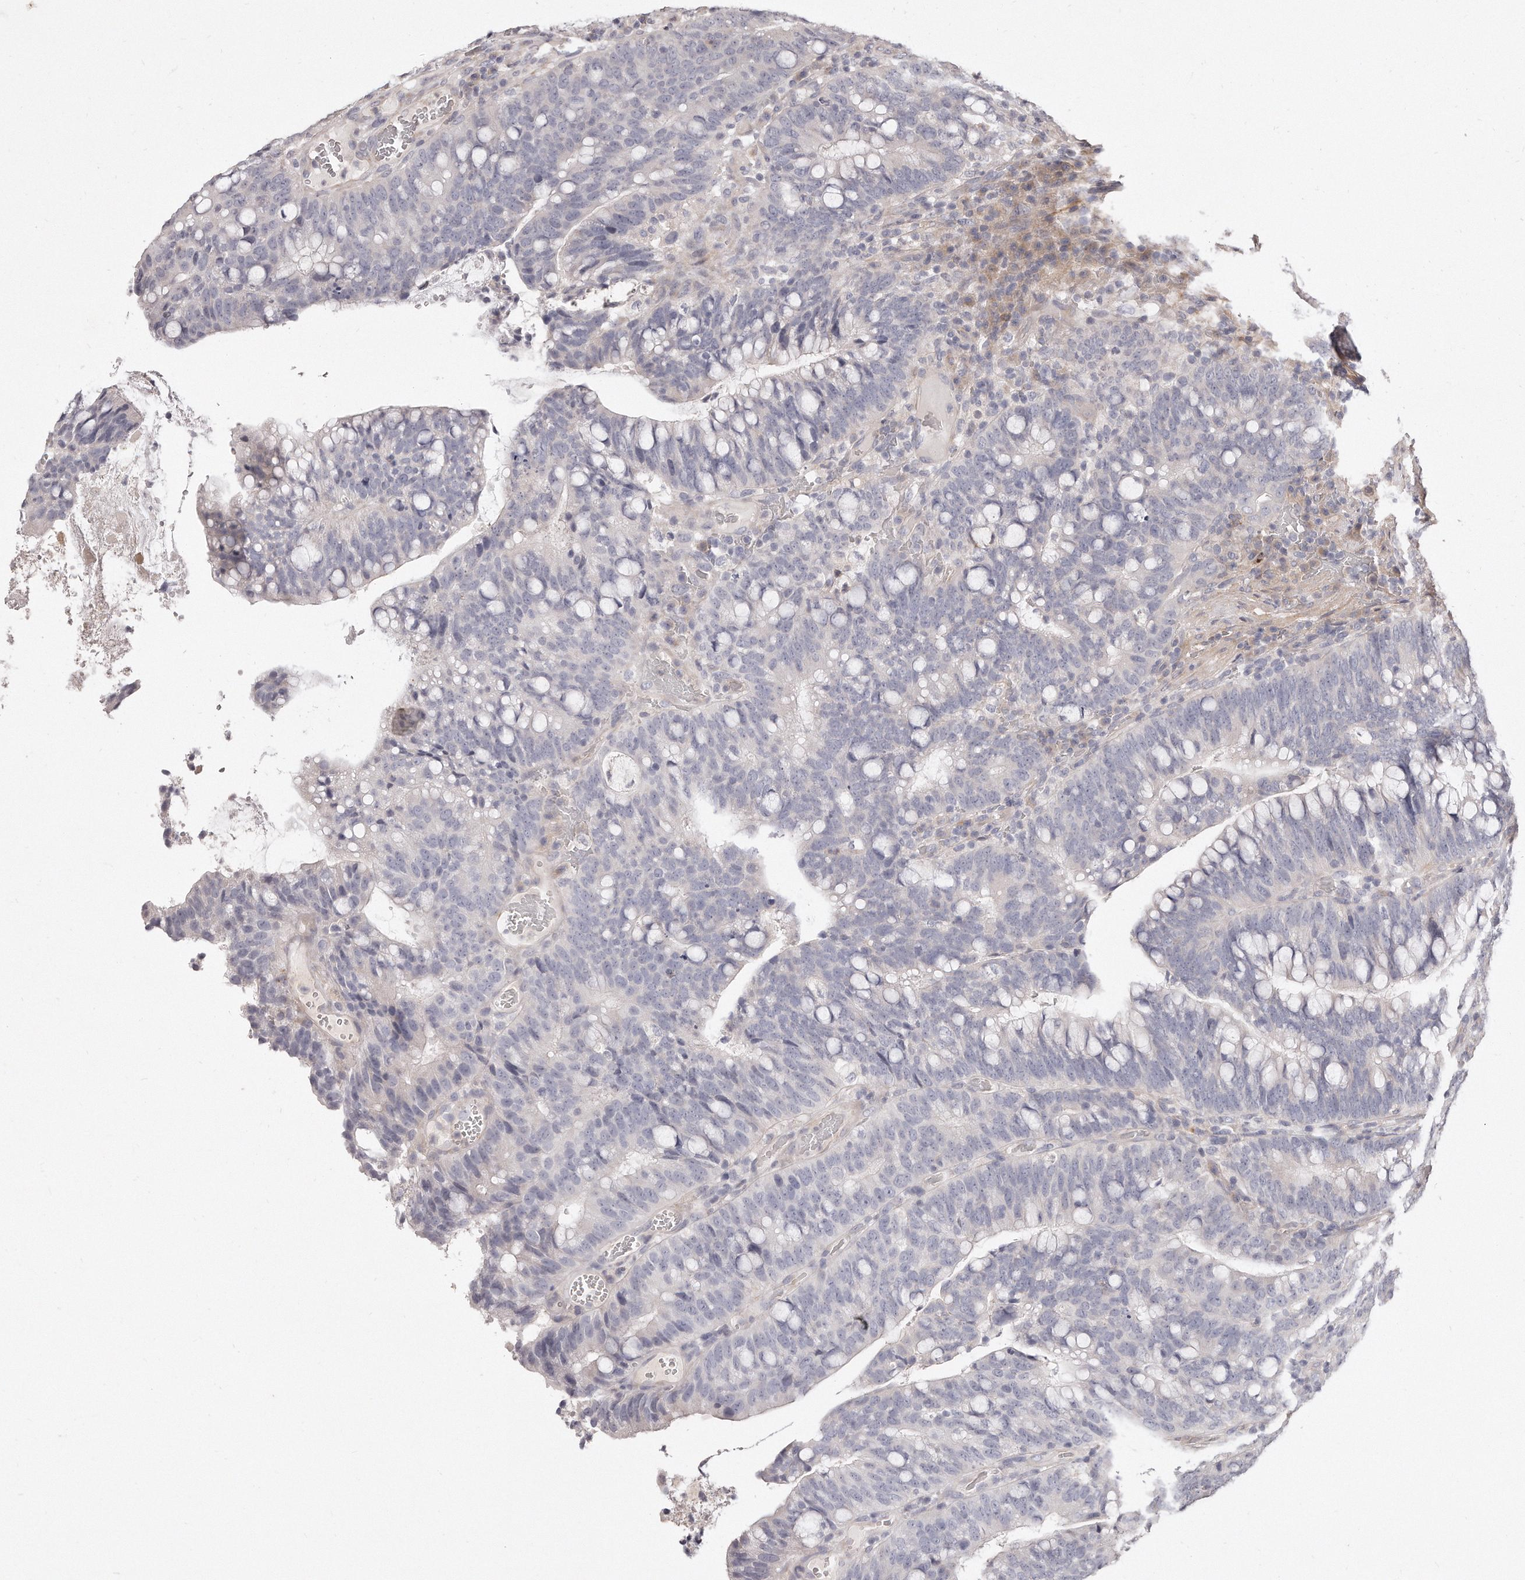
{"staining": {"intensity": "negative", "quantity": "none", "location": "none"}, "tissue": "colorectal cancer", "cell_type": "Tumor cells", "image_type": "cancer", "snomed": [{"axis": "morphology", "description": "Adenocarcinoma, NOS"}, {"axis": "topography", "description": "Colon"}], "caption": "A photomicrograph of human colorectal cancer (adenocarcinoma) is negative for staining in tumor cells.", "gene": "TTLL4", "patient": {"sex": "female", "age": 66}}